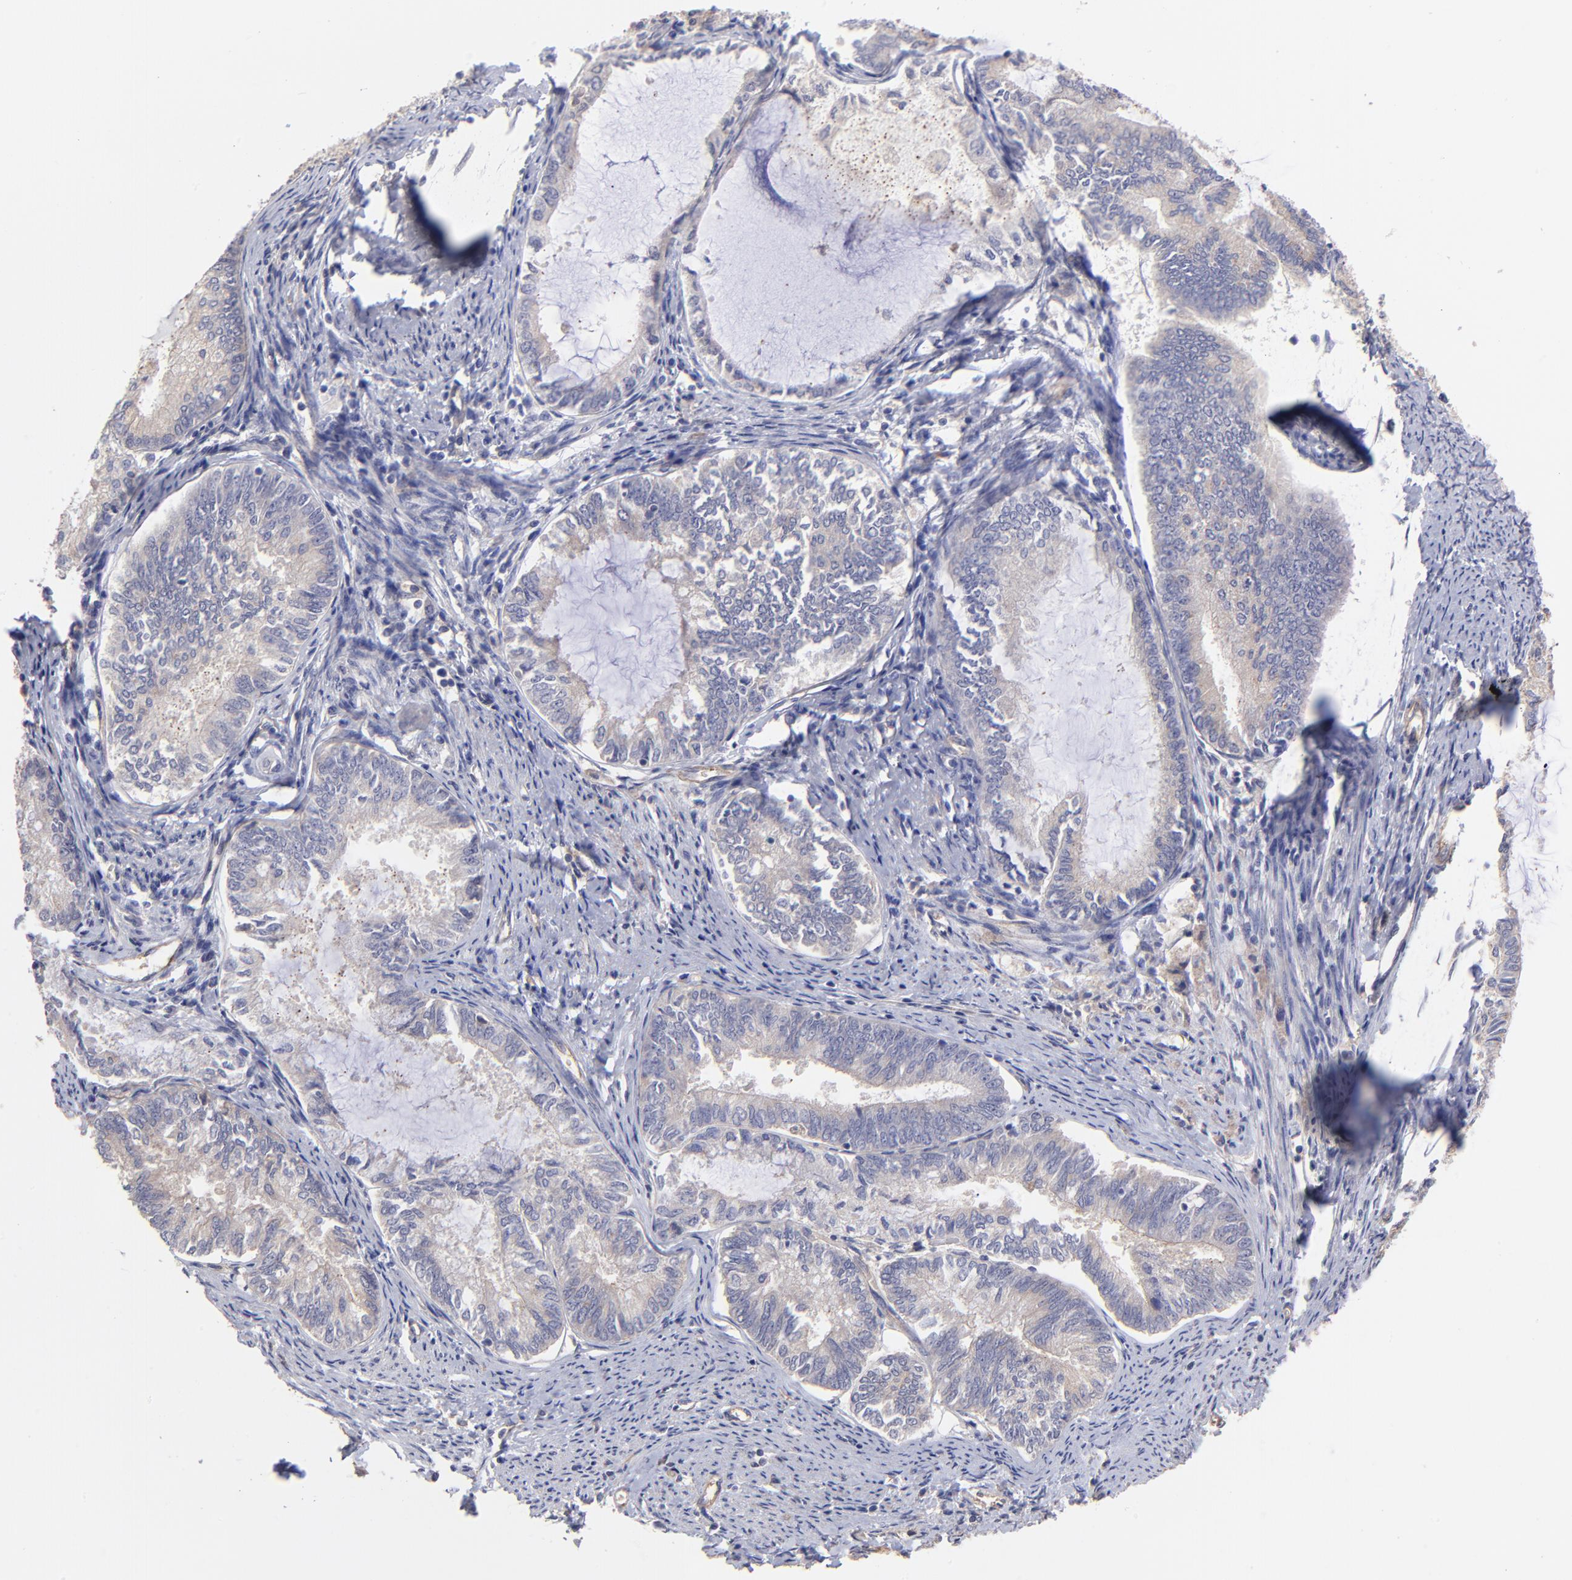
{"staining": {"intensity": "negative", "quantity": "none", "location": "none"}, "tissue": "endometrial cancer", "cell_type": "Tumor cells", "image_type": "cancer", "snomed": [{"axis": "morphology", "description": "Adenocarcinoma, NOS"}, {"axis": "topography", "description": "Endometrium"}], "caption": "Immunohistochemistry (IHC) of human endometrial adenocarcinoma shows no expression in tumor cells. The staining was performed using DAB (3,3'-diaminobenzidine) to visualize the protein expression in brown, while the nuclei were stained in blue with hematoxylin (Magnification: 20x).", "gene": "ASB7", "patient": {"sex": "female", "age": 86}}